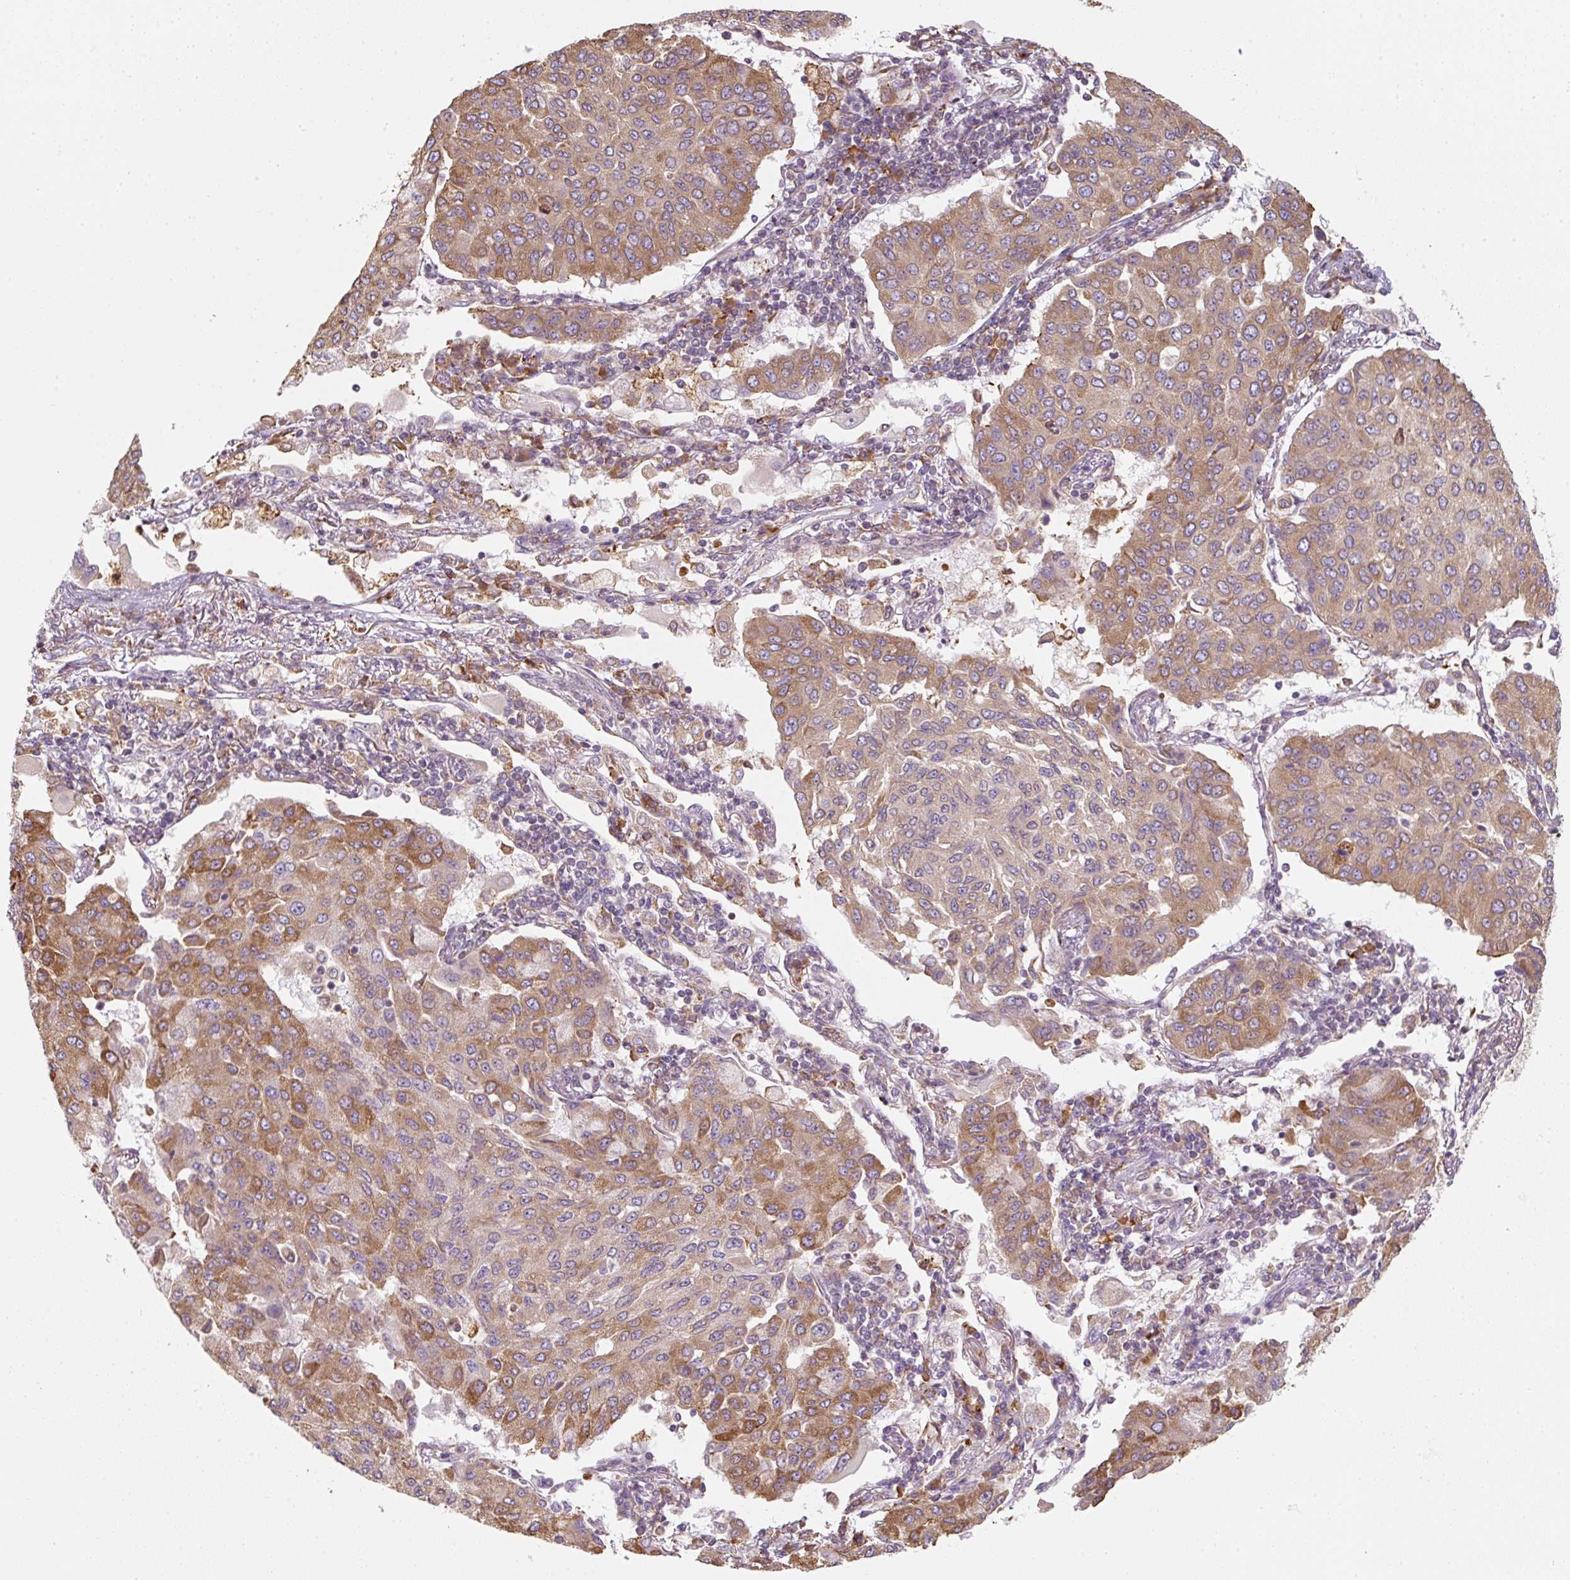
{"staining": {"intensity": "moderate", "quantity": "25%-75%", "location": "cytoplasmic/membranous"}, "tissue": "lung cancer", "cell_type": "Tumor cells", "image_type": "cancer", "snomed": [{"axis": "morphology", "description": "Squamous cell carcinoma, NOS"}, {"axis": "topography", "description": "Lung"}], "caption": "Protein expression analysis of lung cancer reveals moderate cytoplasmic/membranous positivity in approximately 25%-75% of tumor cells.", "gene": "PRKCSH", "patient": {"sex": "male", "age": 74}}